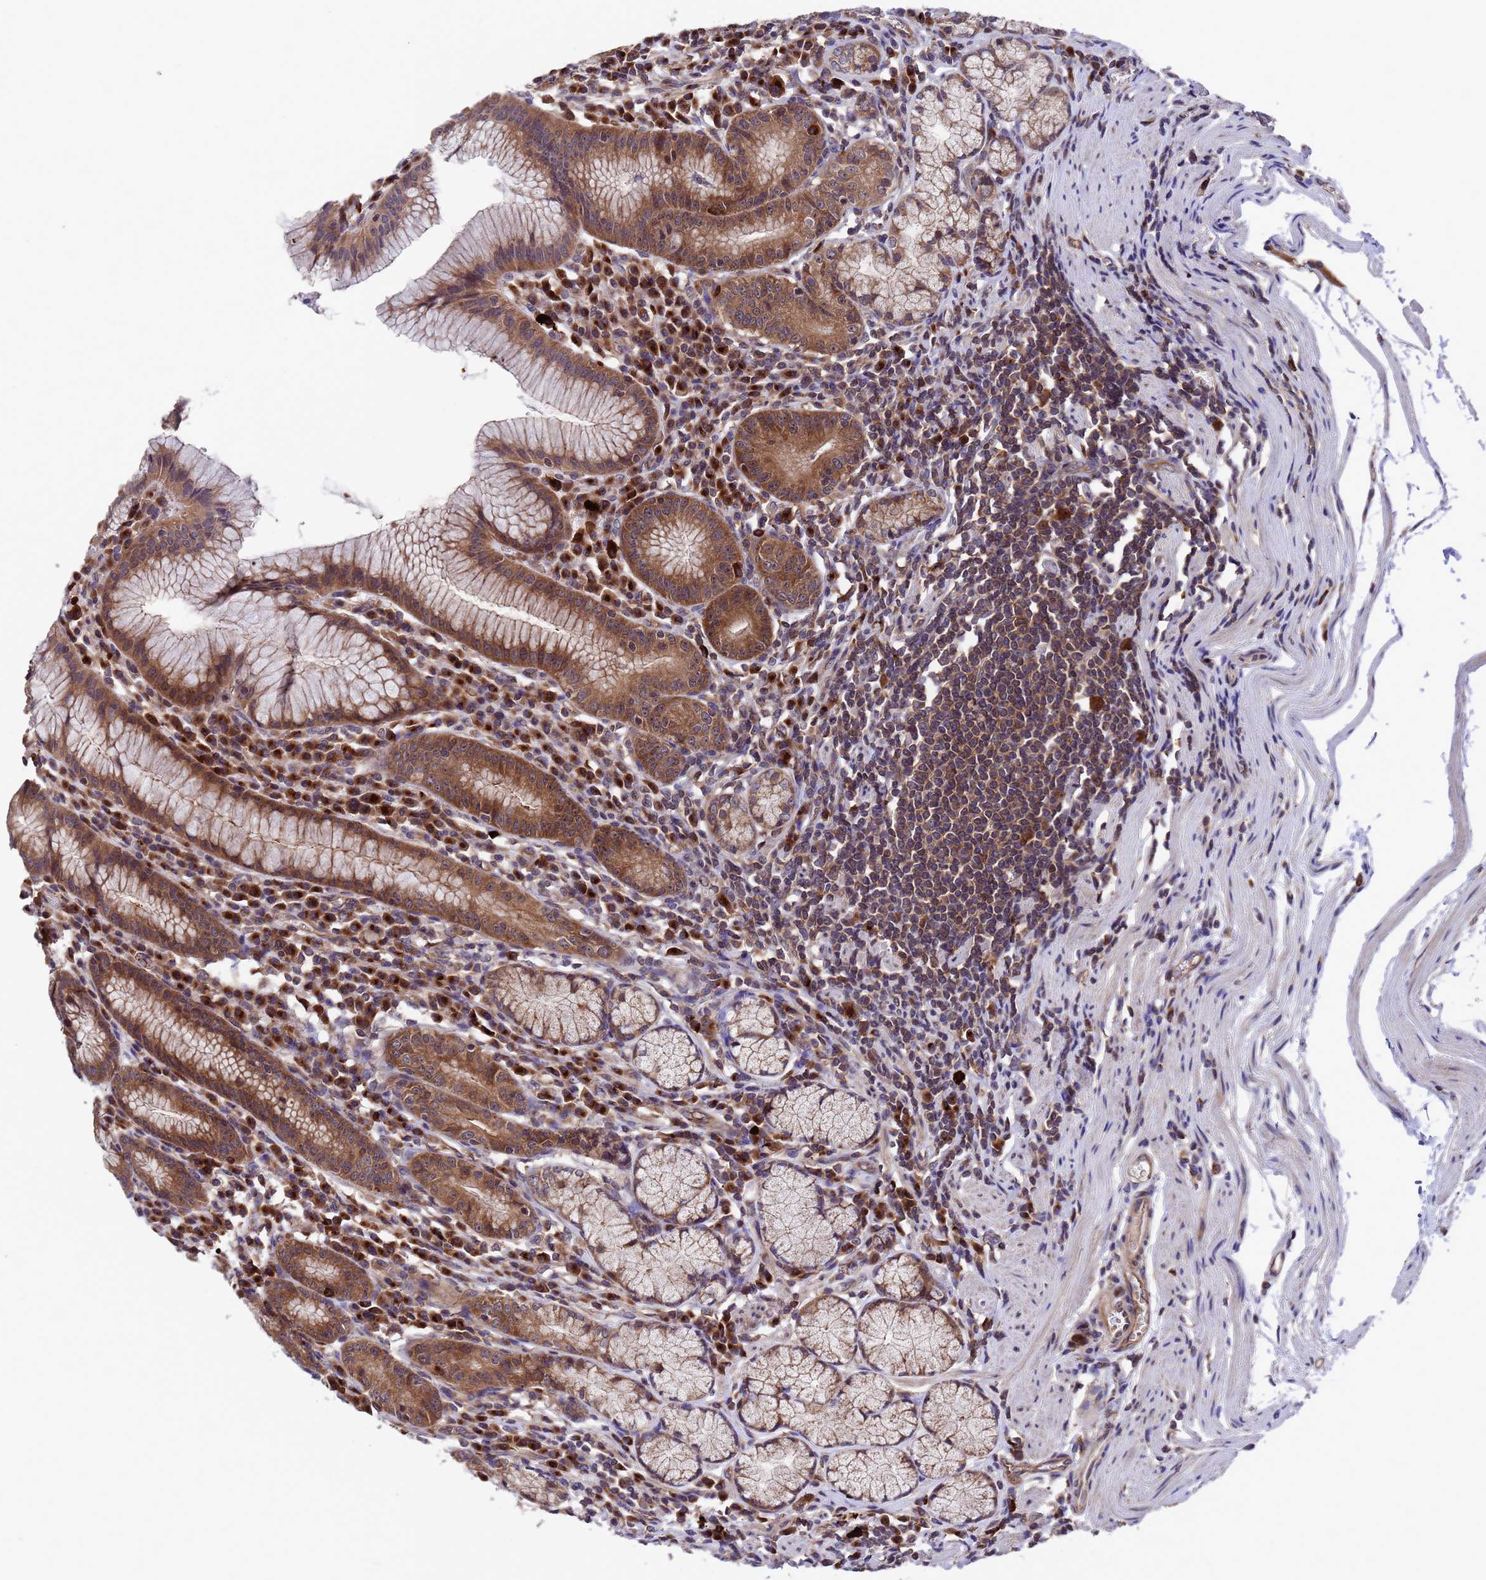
{"staining": {"intensity": "strong", "quantity": ">75%", "location": "cytoplasmic/membranous"}, "tissue": "stomach", "cell_type": "Glandular cells", "image_type": "normal", "snomed": [{"axis": "morphology", "description": "Normal tissue, NOS"}, {"axis": "topography", "description": "Stomach"}], "caption": "Immunohistochemistry (IHC) of benign human stomach shows high levels of strong cytoplasmic/membranous positivity in approximately >75% of glandular cells. The staining was performed using DAB to visualize the protein expression in brown, while the nuclei were stained in blue with hematoxylin (Magnification: 20x).", "gene": "TSR3", "patient": {"sex": "male", "age": 55}}